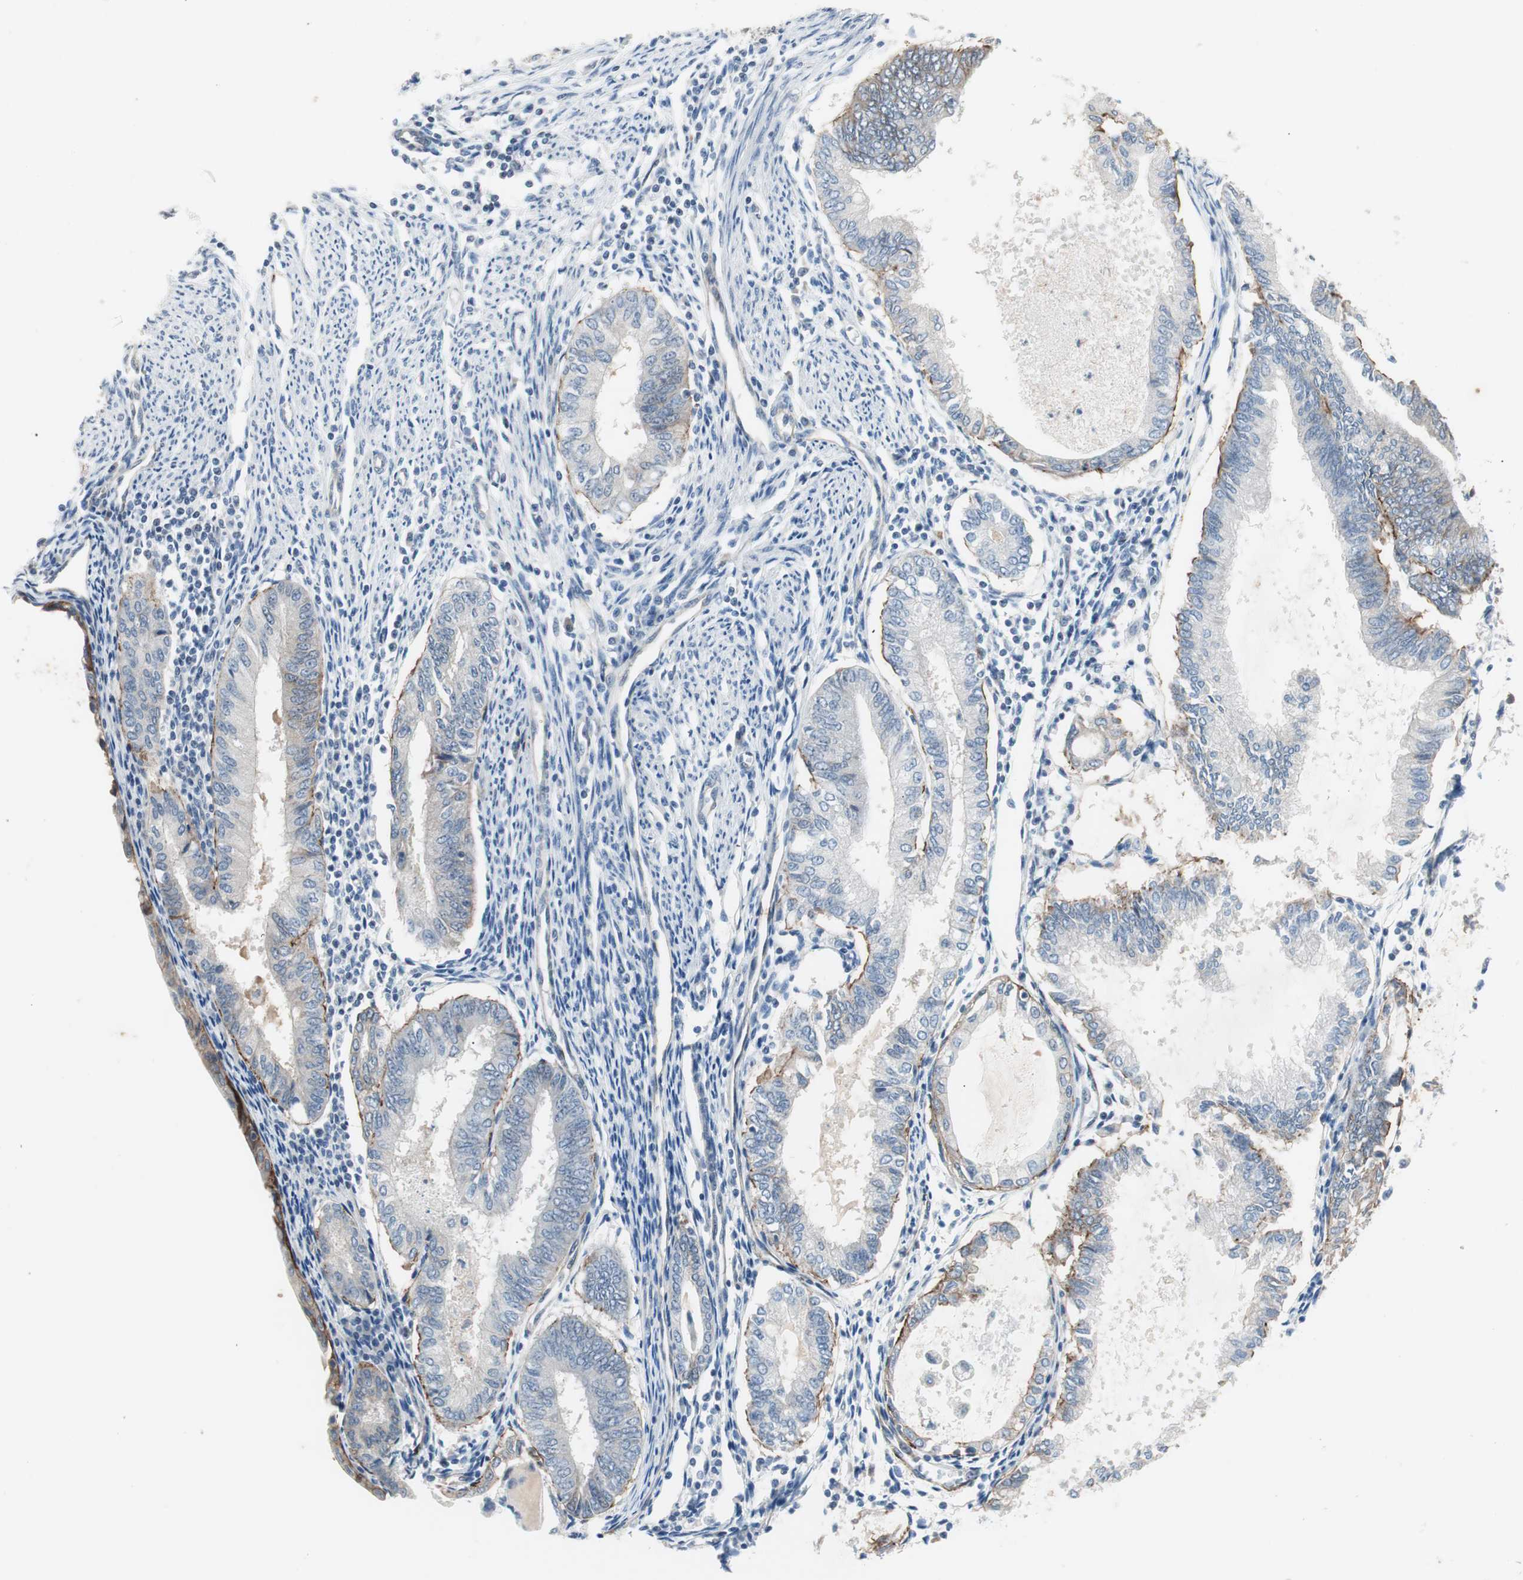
{"staining": {"intensity": "negative", "quantity": "none", "location": "none"}, "tissue": "endometrial cancer", "cell_type": "Tumor cells", "image_type": "cancer", "snomed": [{"axis": "morphology", "description": "Adenocarcinoma, NOS"}, {"axis": "topography", "description": "Endometrium"}], "caption": "Immunohistochemistry histopathology image of human endometrial cancer stained for a protein (brown), which reveals no positivity in tumor cells. The staining is performed using DAB (3,3'-diaminobenzidine) brown chromogen with nuclei counter-stained in using hematoxylin.", "gene": "ITGB4", "patient": {"sex": "female", "age": 86}}